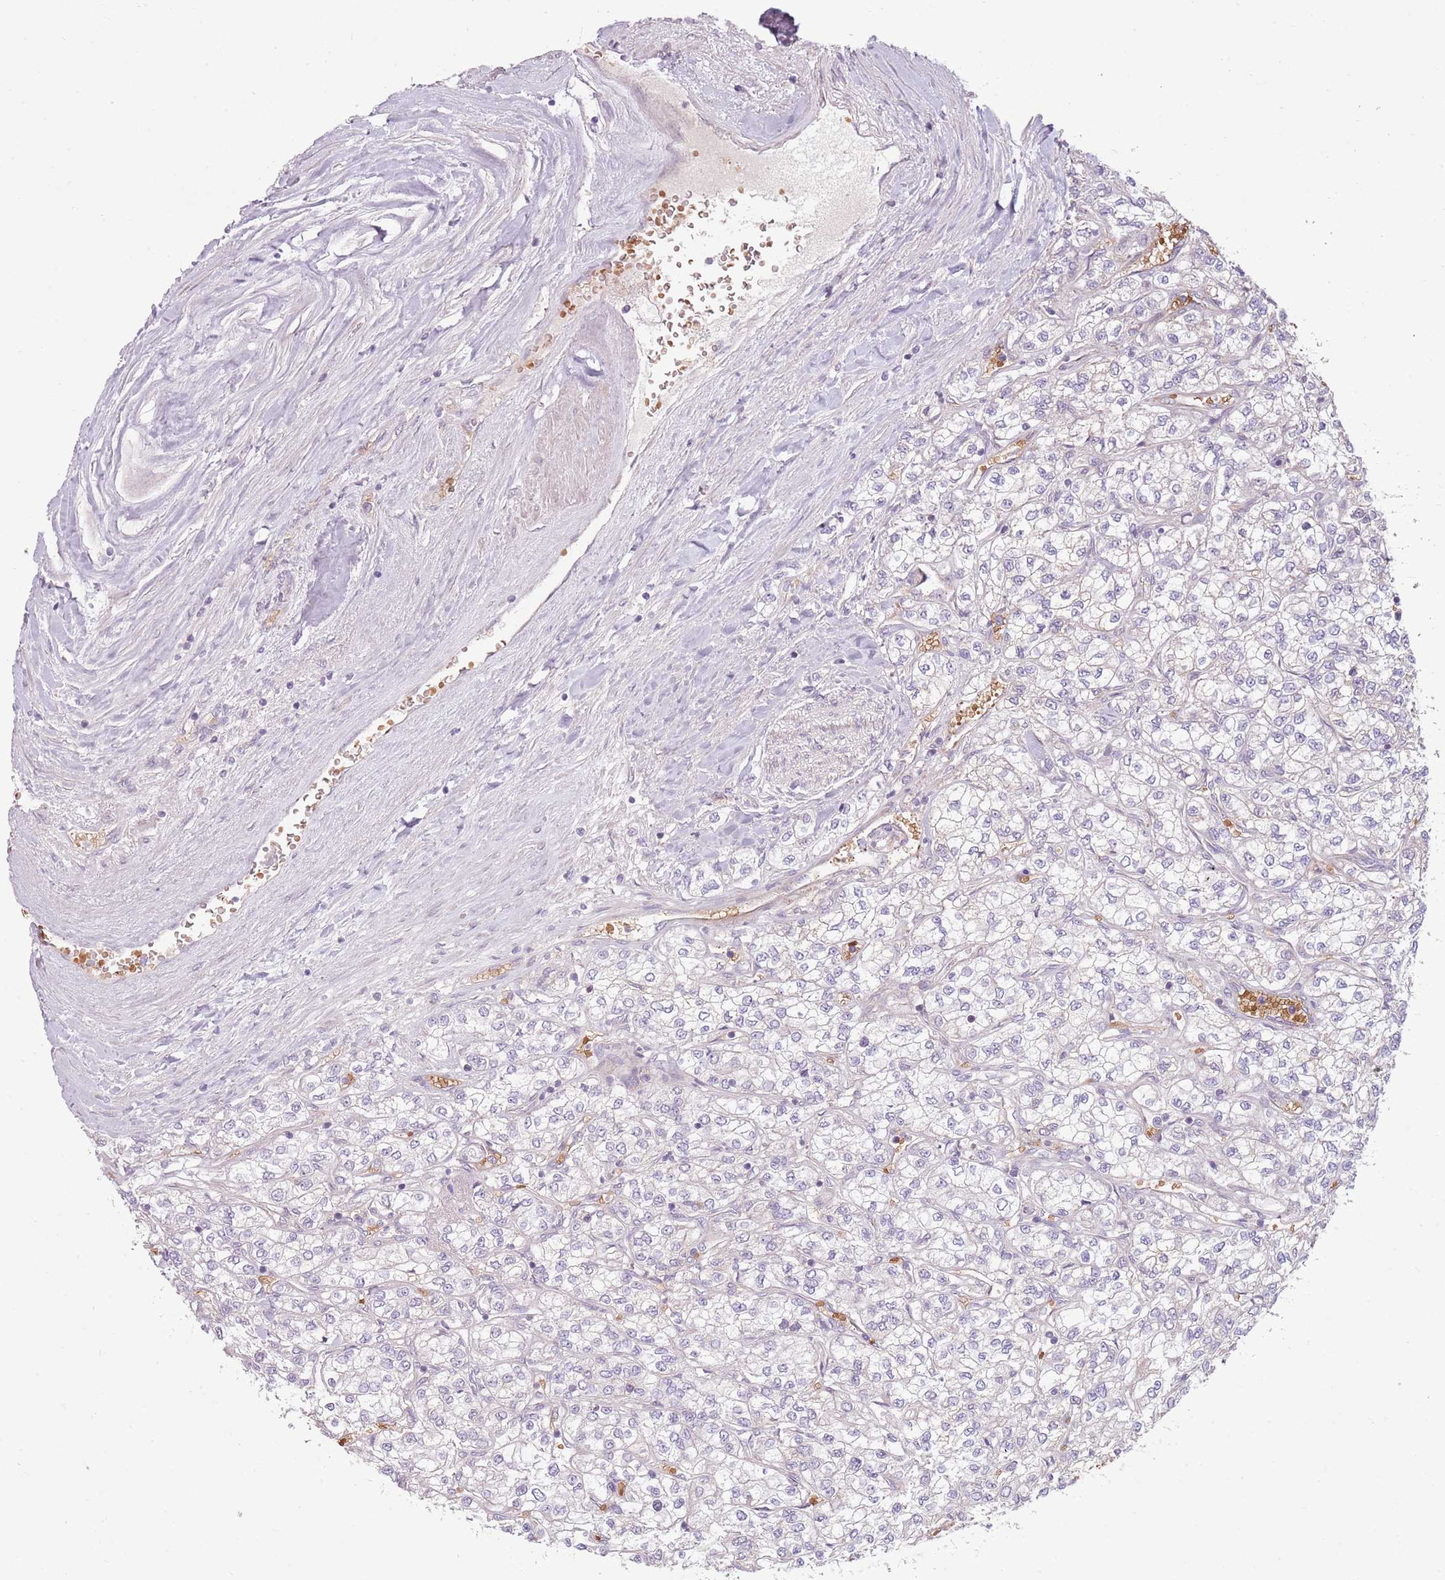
{"staining": {"intensity": "negative", "quantity": "none", "location": "none"}, "tissue": "renal cancer", "cell_type": "Tumor cells", "image_type": "cancer", "snomed": [{"axis": "morphology", "description": "Adenocarcinoma, NOS"}, {"axis": "topography", "description": "Kidney"}], "caption": "Immunohistochemical staining of renal cancer shows no significant positivity in tumor cells.", "gene": "HSPA14", "patient": {"sex": "male", "age": 80}}